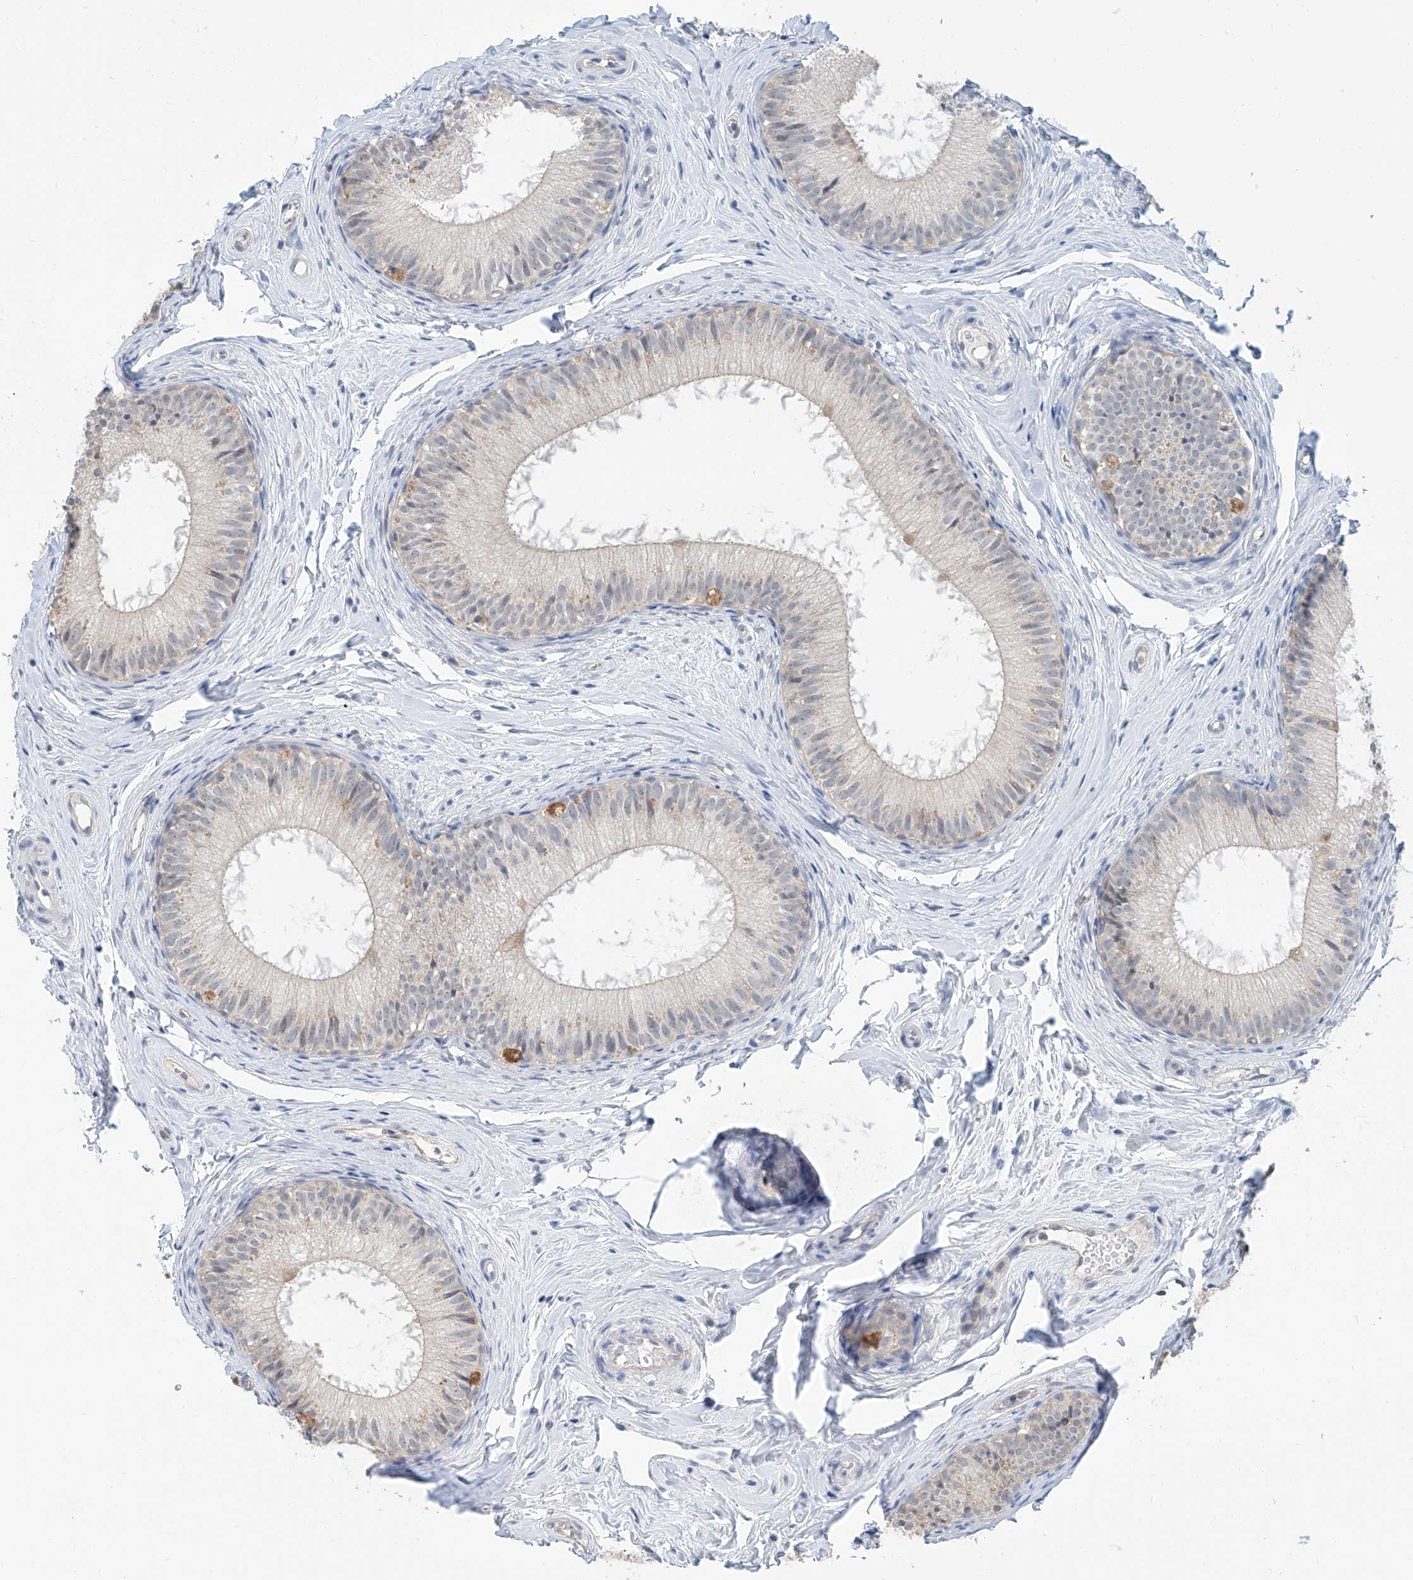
{"staining": {"intensity": "negative", "quantity": "none", "location": "none"}, "tissue": "epididymis", "cell_type": "Glandular cells", "image_type": "normal", "snomed": [{"axis": "morphology", "description": "Normal tissue, NOS"}, {"axis": "topography", "description": "Epididymis"}], "caption": "Immunohistochemistry (IHC) histopathology image of unremarkable epididymis: epididymis stained with DAB displays no significant protein positivity in glandular cells.", "gene": "KCNK10", "patient": {"sex": "male", "age": 34}}